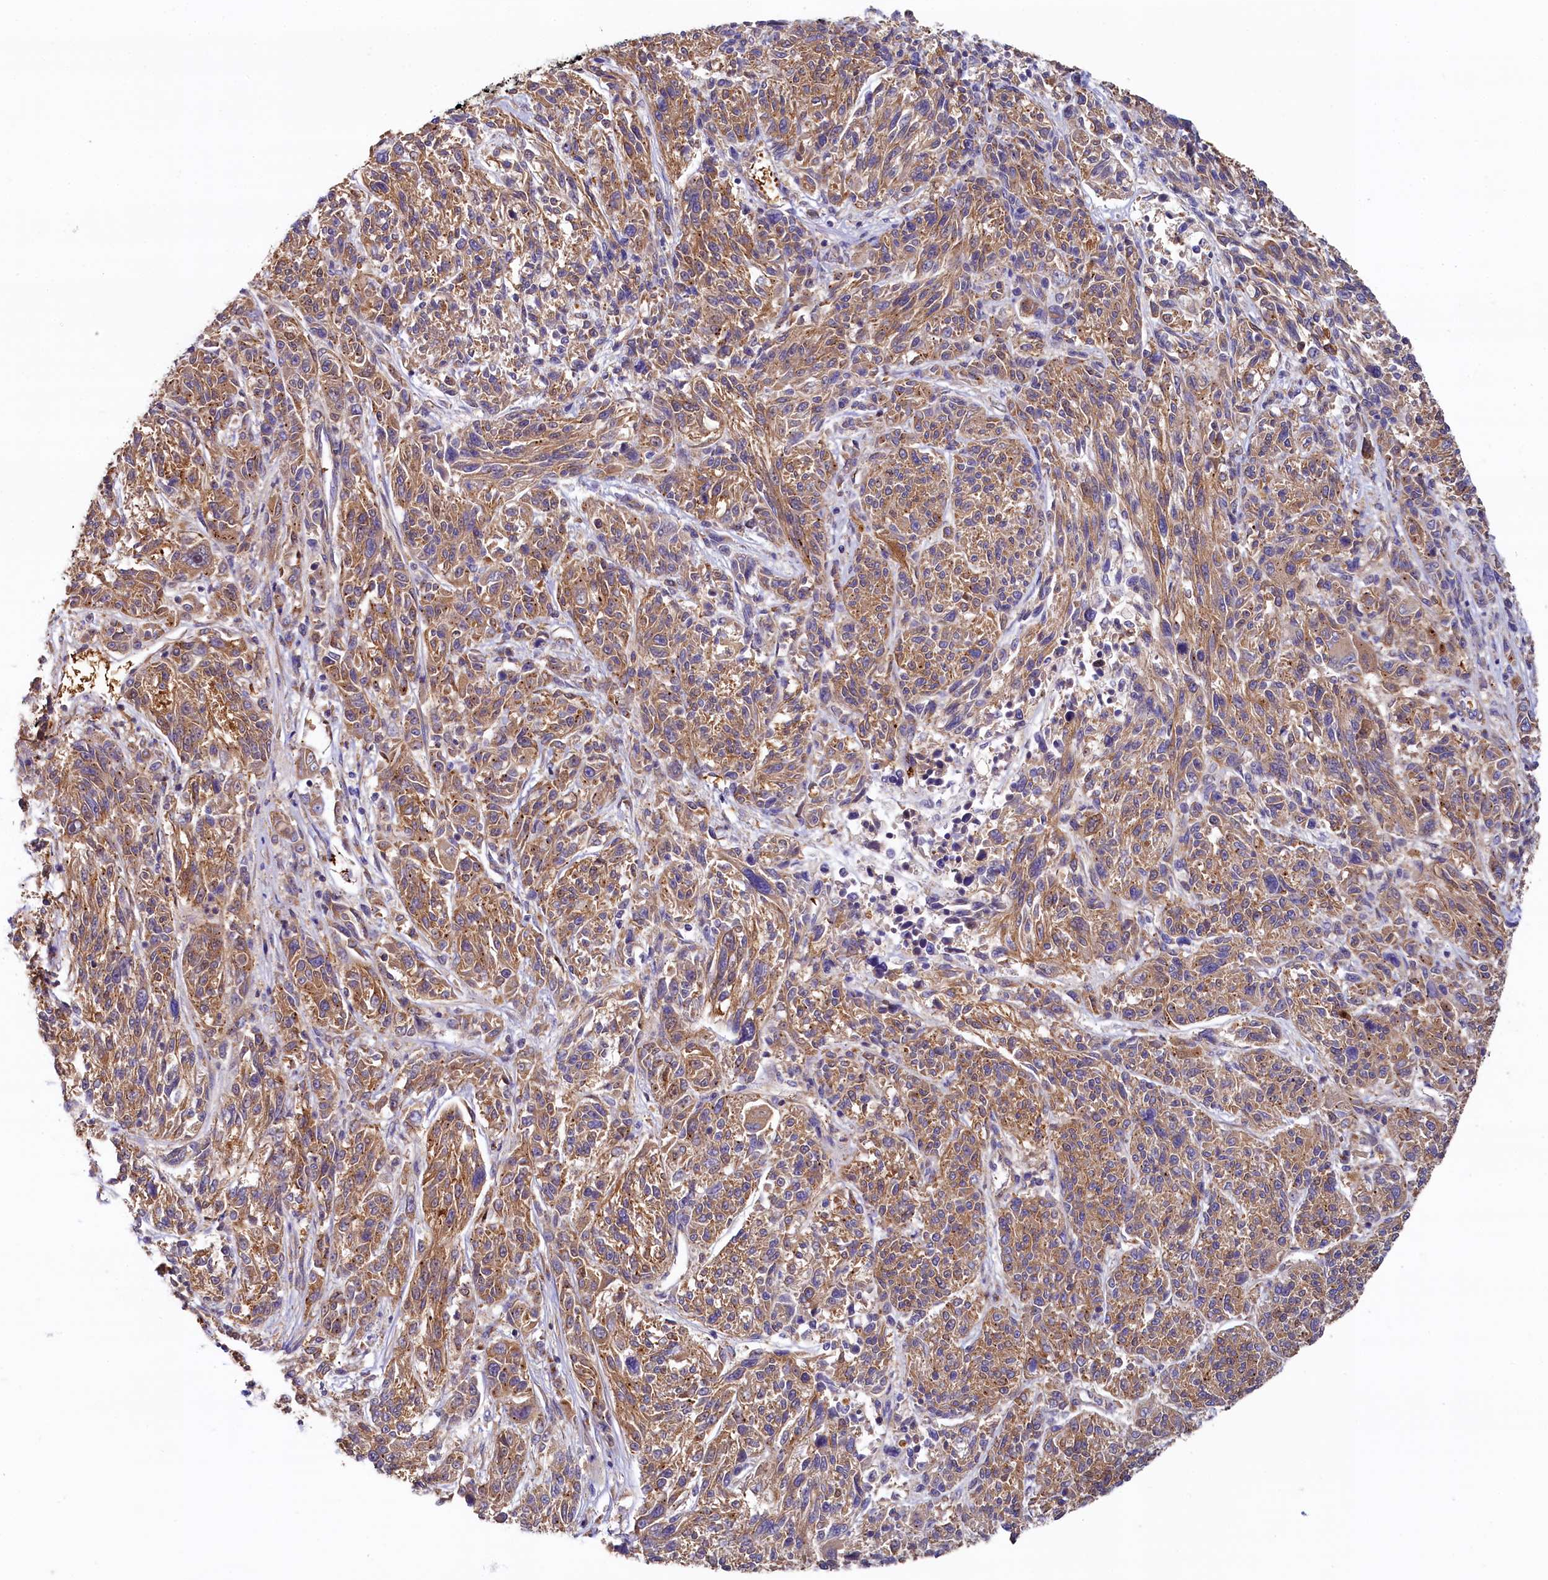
{"staining": {"intensity": "moderate", "quantity": ">75%", "location": "cytoplasmic/membranous"}, "tissue": "melanoma", "cell_type": "Tumor cells", "image_type": "cancer", "snomed": [{"axis": "morphology", "description": "Malignant melanoma, NOS"}, {"axis": "topography", "description": "Skin"}], "caption": "Immunohistochemical staining of human malignant melanoma displays moderate cytoplasmic/membranous protein positivity in about >75% of tumor cells. The staining is performed using DAB brown chromogen to label protein expression. The nuclei are counter-stained blue using hematoxylin.", "gene": "PPIP5K1", "patient": {"sex": "male", "age": 53}}